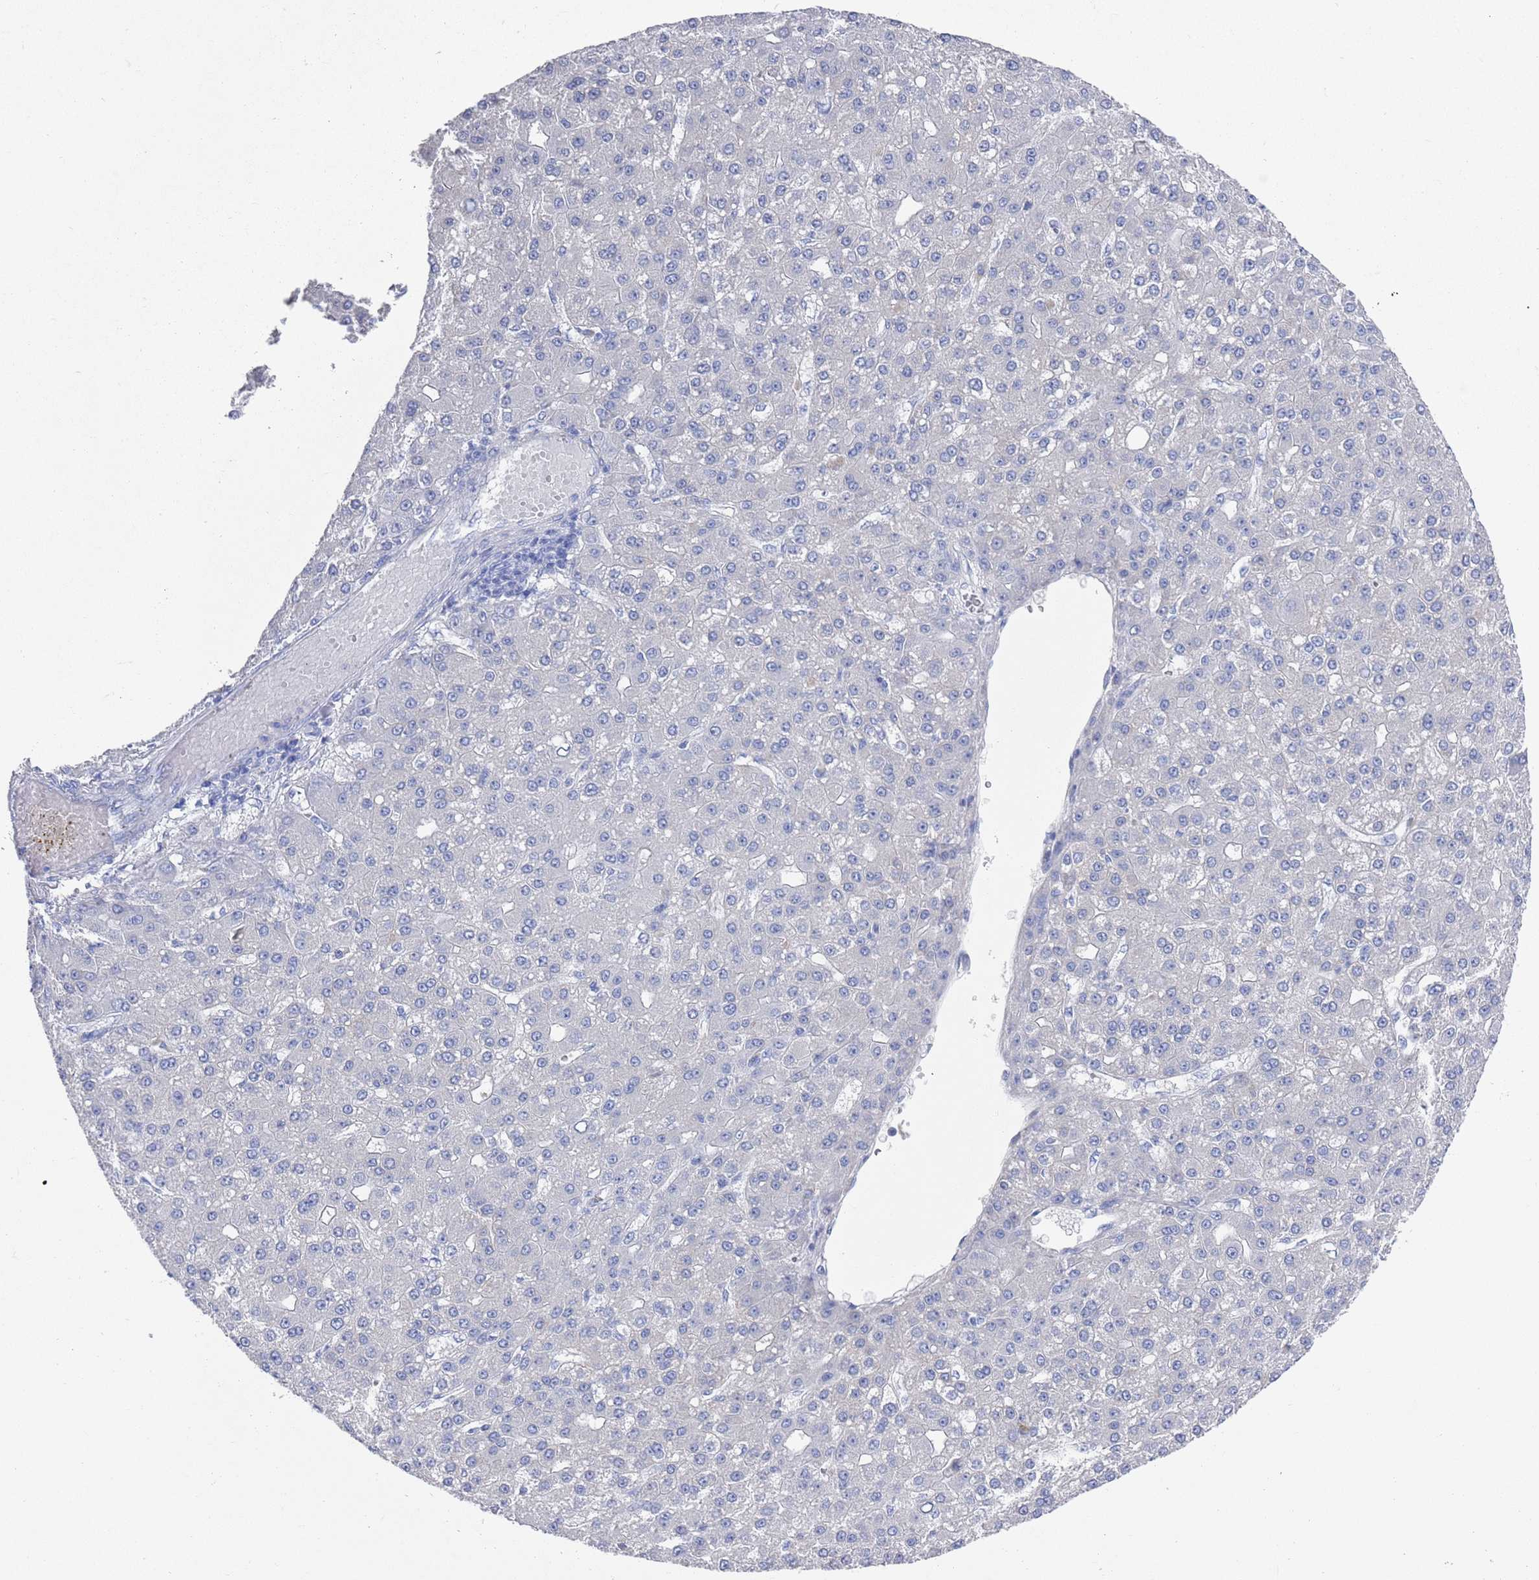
{"staining": {"intensity": "negative", "quantity": "none", "location": "none"}, "tissue": "liver cancer", "cell_type": "Tumor cells", "image_type": "cancer", "snomed": [{"axis": "morphology", "description": "Carcinoma, Hepatocellular, NOS"}, {"axis": "topography", "description": "Liver"}], "caption": "Liver cancer (hepatocellular carcinoma) stained for a protein using immunohistochemistry (IHC) exhibits no expression tumor cells.", "gene": "MTMR2", "patient": {"sex": "male", "age": 67}}